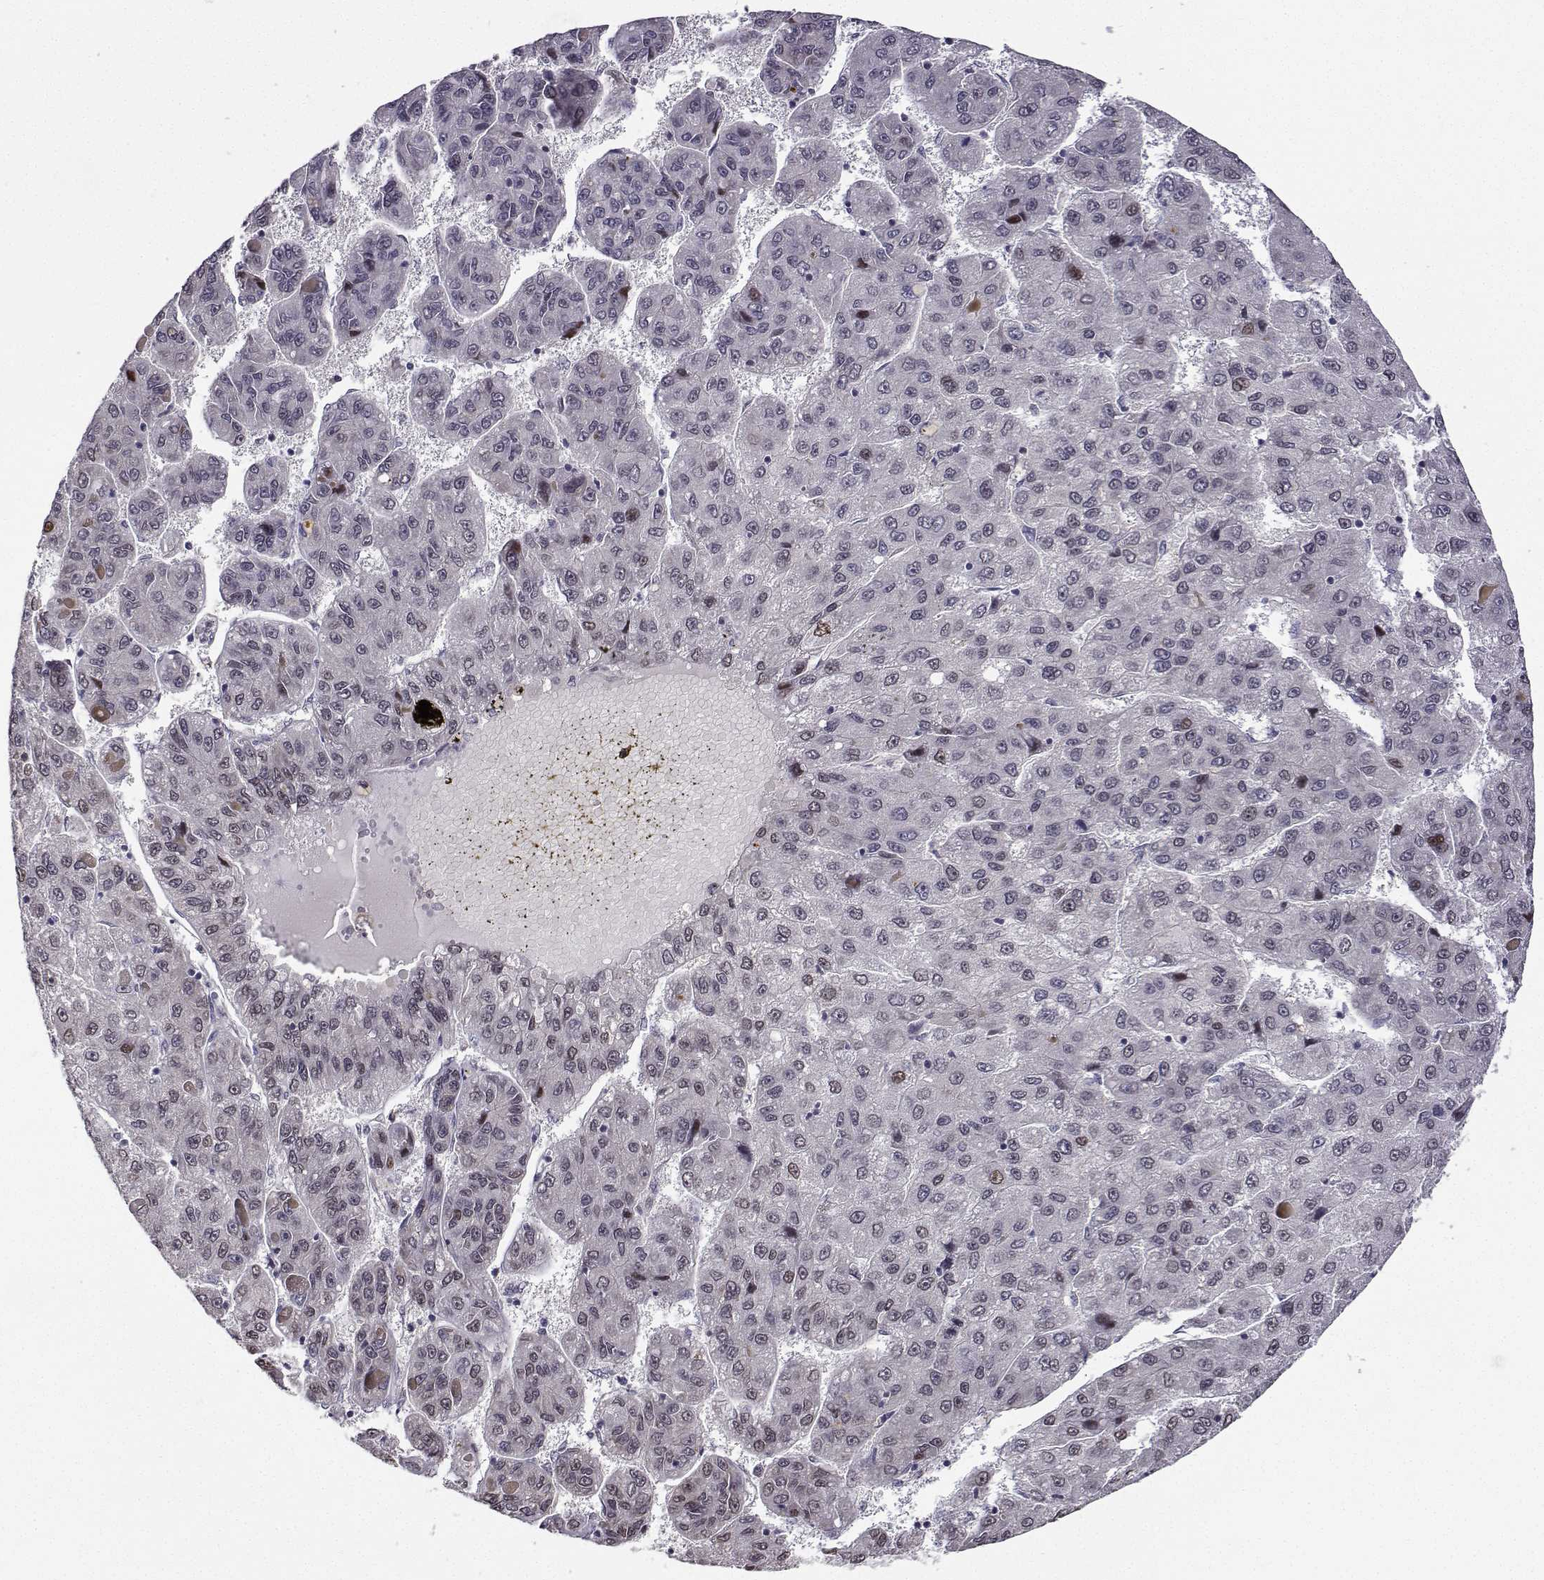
{"staining": {"intensity": "weak", "quantity": "25%-75%", "location": "nuclear"}, "tissue": "liver cancer", "cell_type": "Tumor cells", "image_type": "cancer", "snomed": [{"axis": "morphology", "description": "Carcinoma, Hepatocellular, NOS"}, {"axis": "topography", "description": "Liver"}], "caption": "Human hepatocellular carcinoma (liver) stained for a protein (brown) displays weak nuclear positive expression in approximately 25%-75% of tumor cells.", "gene": "PHGDH", "patient": {"sex": "female", "age": 82}}